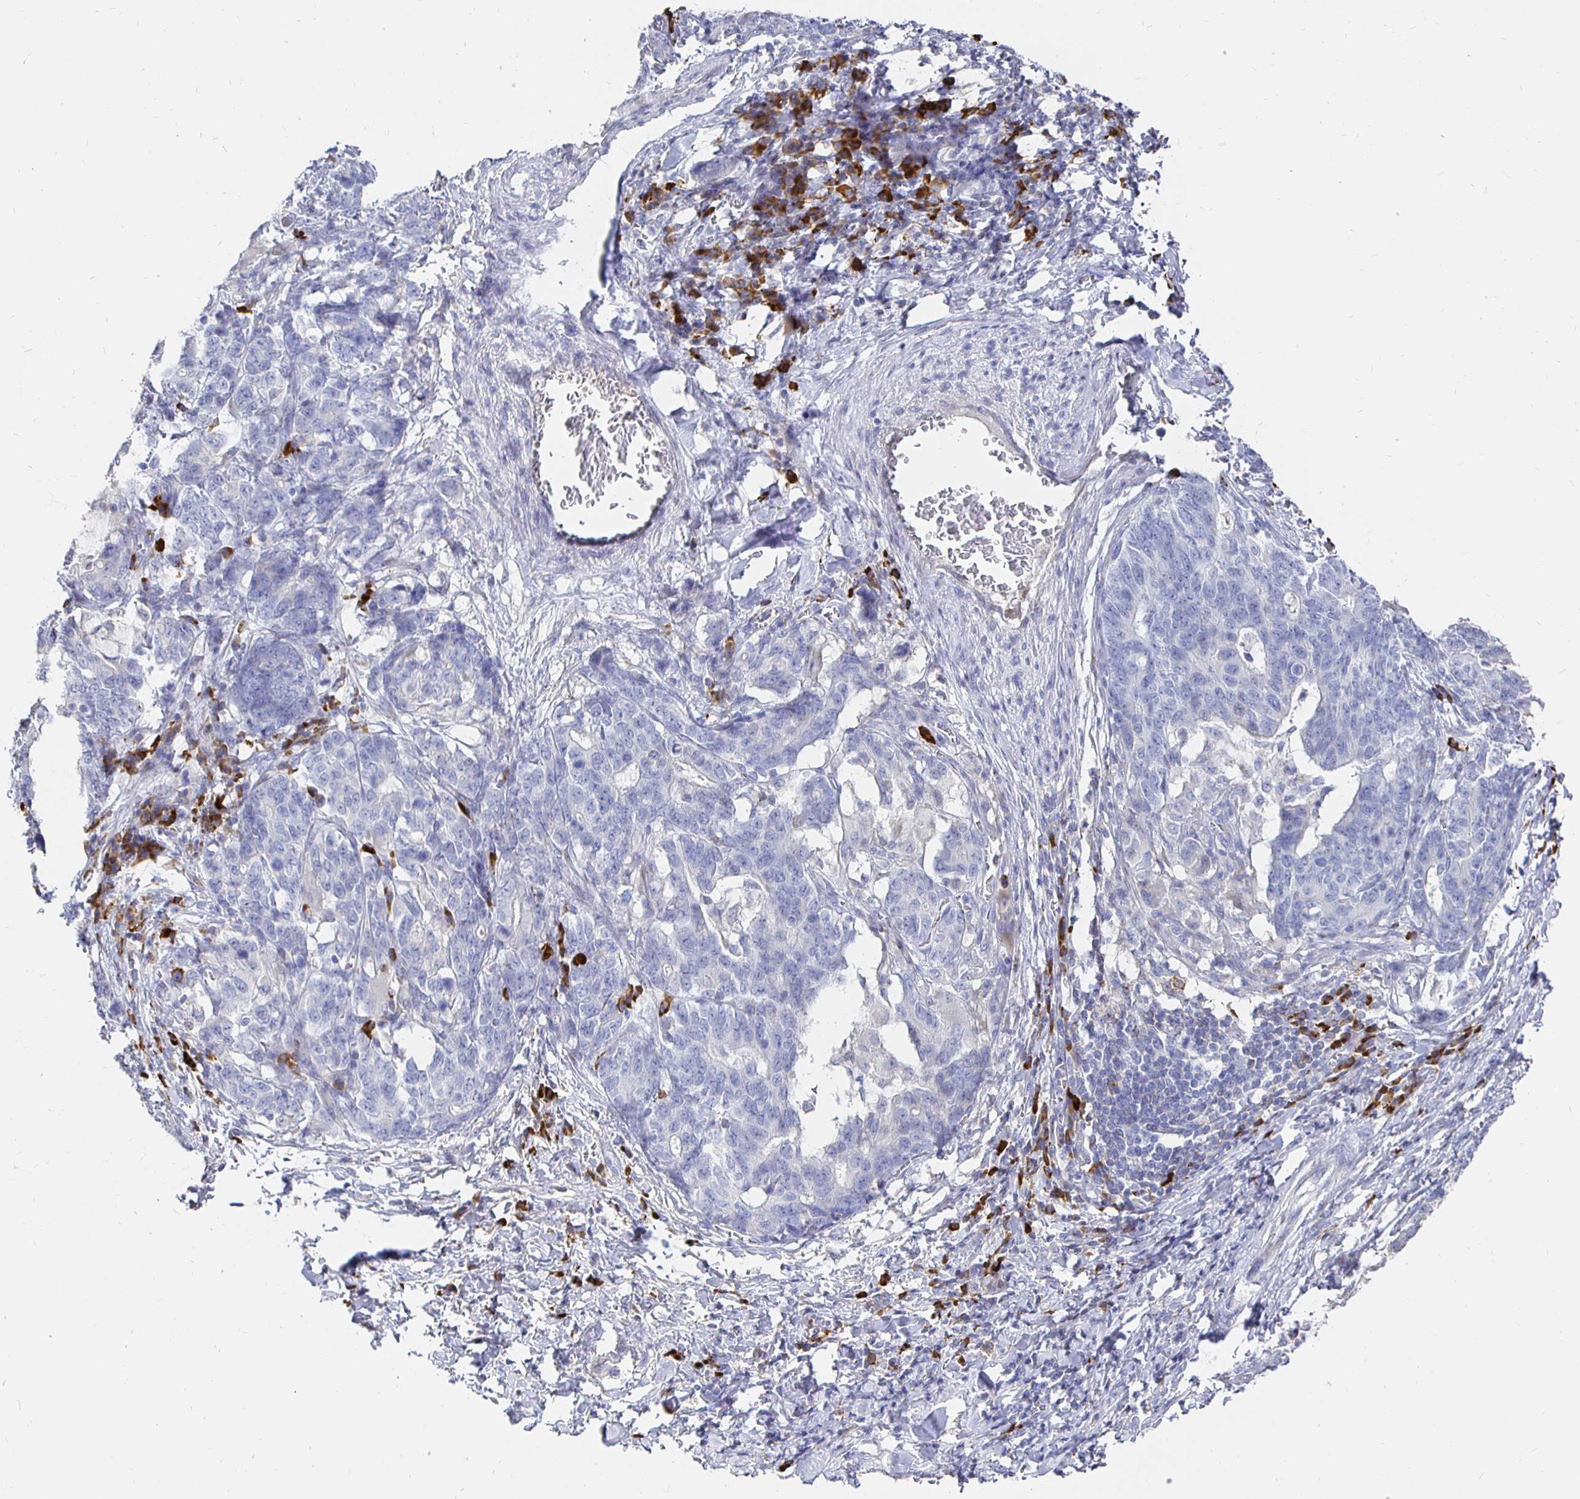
{"staining": {"intensity": "negative", "quantity": "none", "location": "none"}, "tissue": "stomach cancer", "cell_type": "Tumor cells", "image_type": "cancer", "snomed": [{"axis": "morphology", "description": "Normal tissue, NOS"}, {"axis": "morphology", "description": "Adenocarcinoma, NOS"}, {"axis": "topography", "description": "Stomach"}], "caption": "Immunohistochemistry (IHC) image of human stomach cancer (adenocarcinoma) stained for a protein (brown), which shows no expression in tumor cells.", "gene": "CXCR3", "patient": {"sex": "female", "age": 64}}